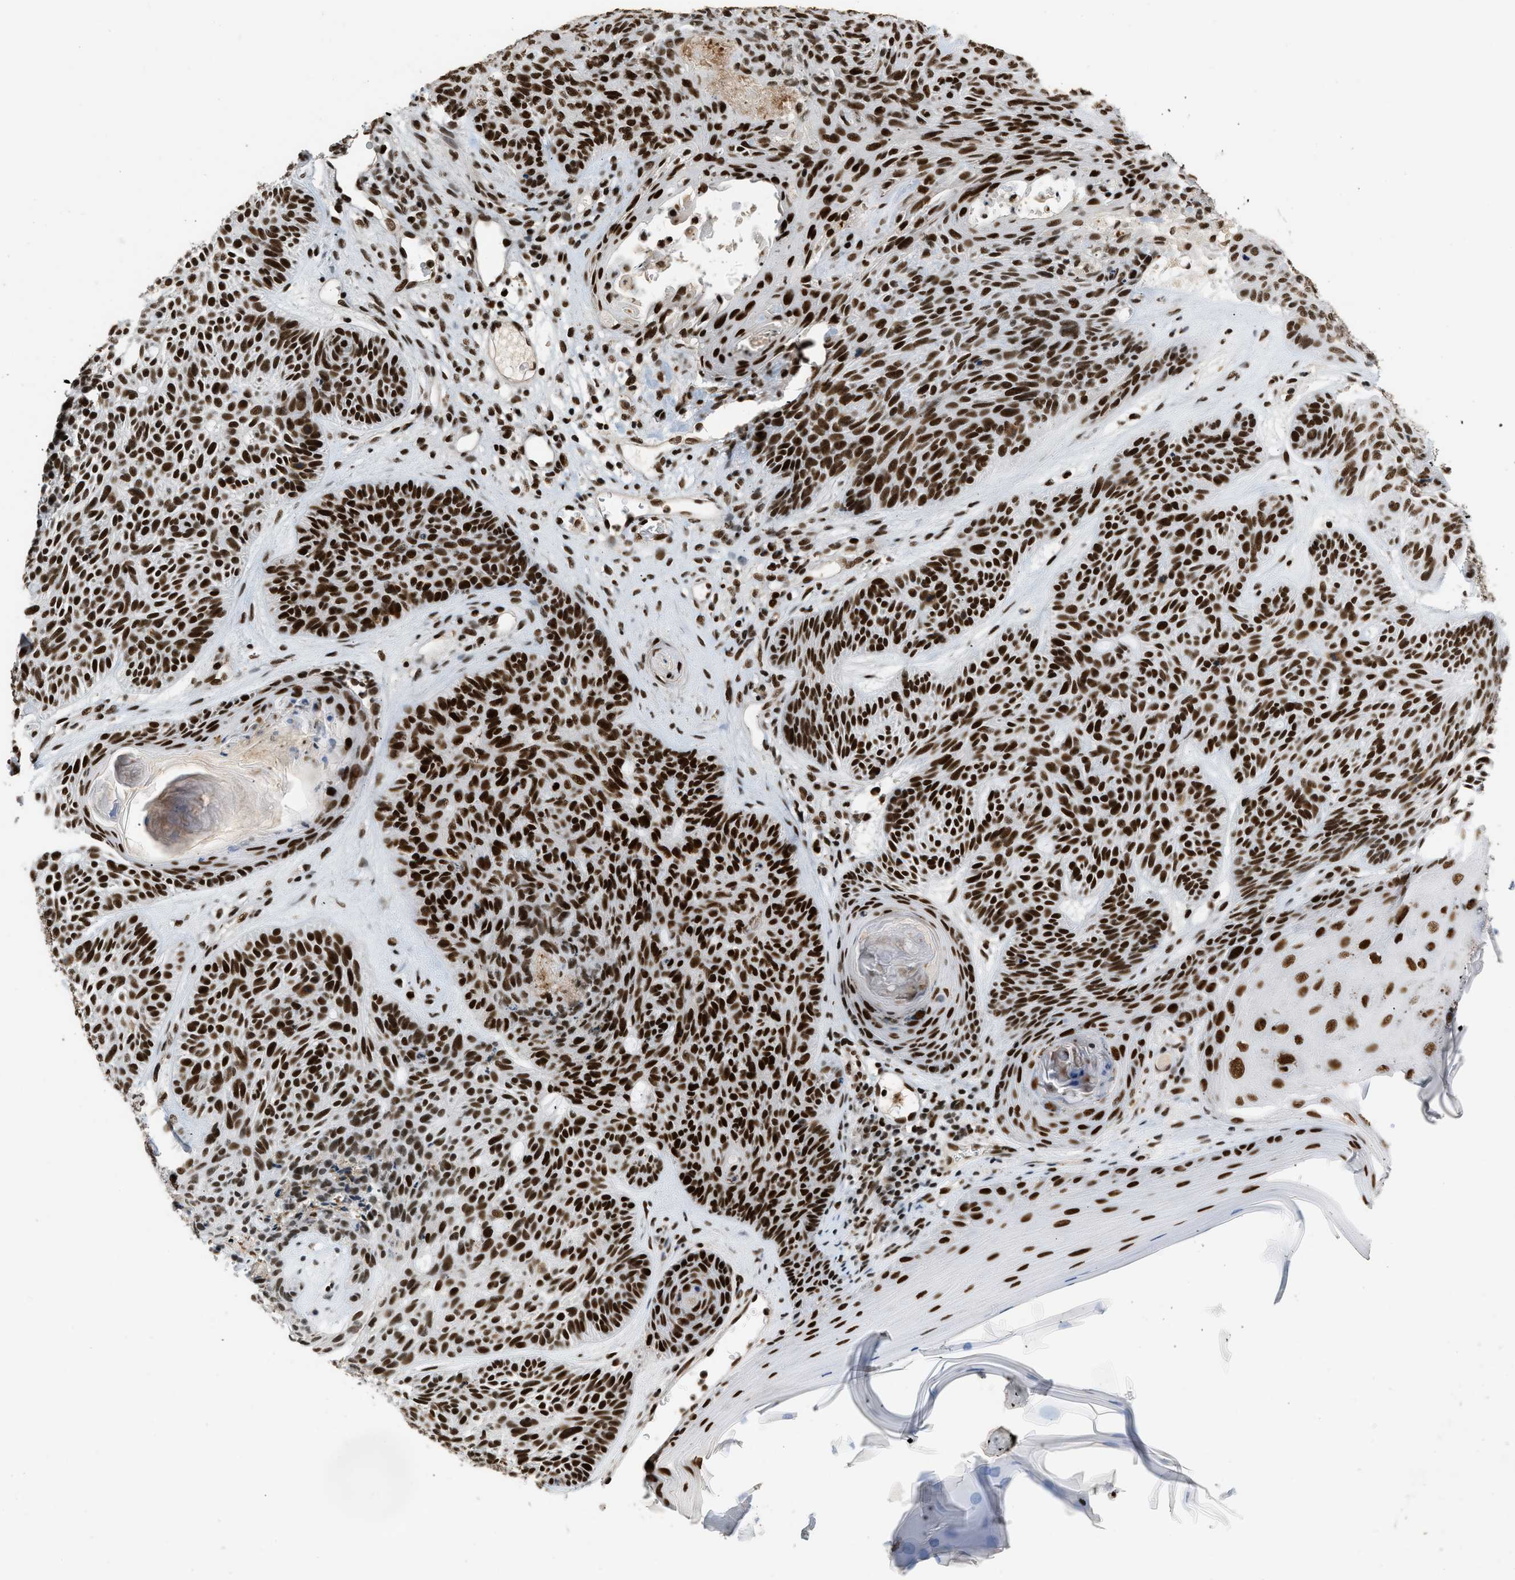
{"staining": {"intensity": "strong", "quantity": ">75%", "location": "nuclear"}, "tissue": "skin cancer", "cell_type": "Tumor cells", "image_type": "cancer", "snomed": [{"axis": "morphology", "description": "Basal cell carcinoma"}, {"axis": "topography", "description": "Skin"}], "caption": "Skin cancer (basal cell carcinoma) stained for a protein (brown) shows strong nuclear positive expression in about >75% of tumor cells.", "gene": "SMARCB1", "patient": {"sex": "male", "age": 55}}